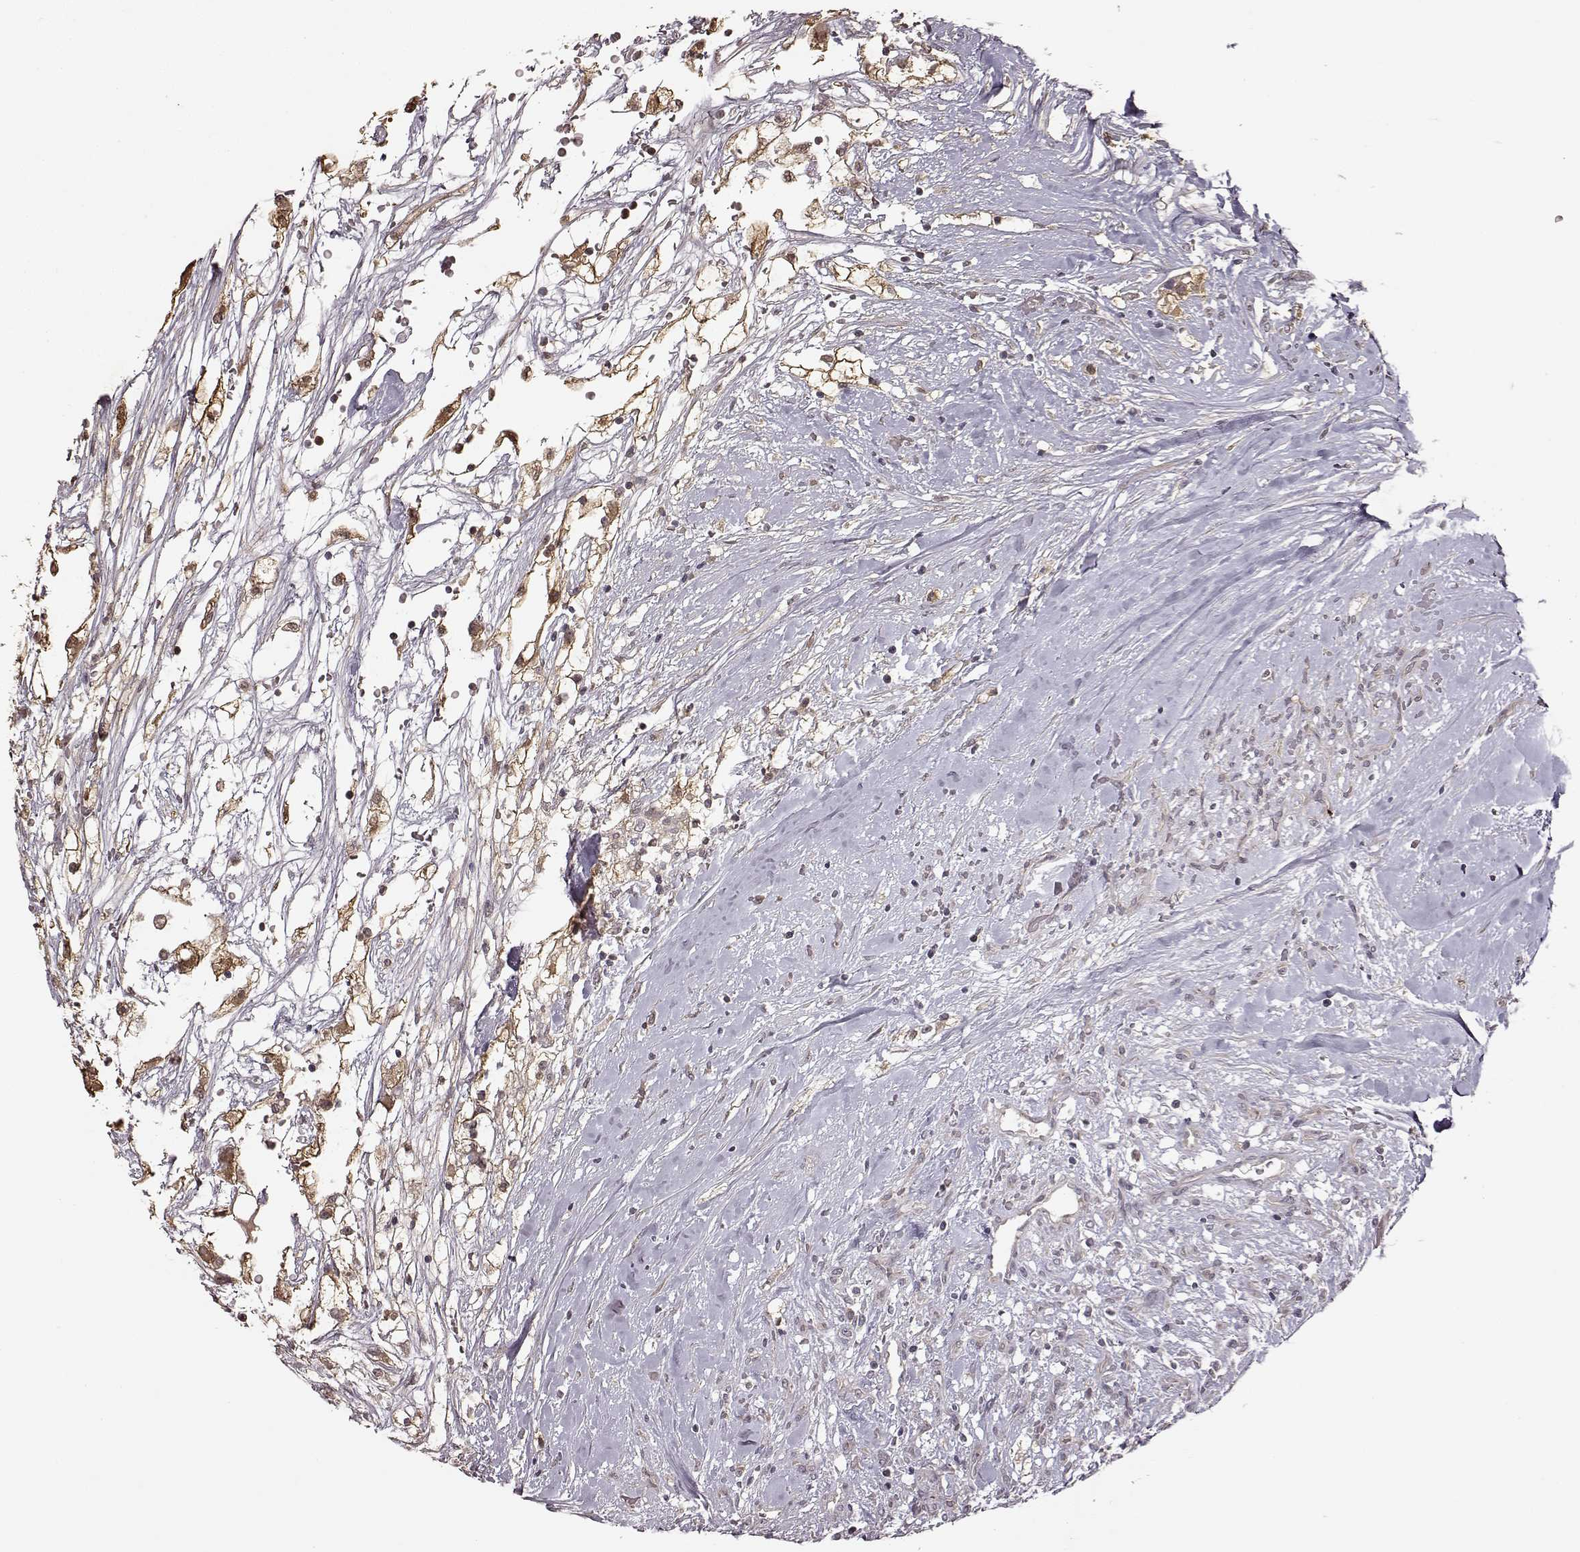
{"staining": {"intensity": "moderate", "quantity": ">75%", "location": "cytoplasmic/membranous"}, "tissue": "renal cancer", "cell_type": "Tumor cells", "image_type": "cancer", "snomed": [{"axis": "morphology", "description": "Adenocarcinoma, NOS"}, {"axis": "topography", "description": "Kidney"}], "caption": "Protein staining of renal cancer tissue displays moderate cytoplasmic/membranous positivity in approximately >75% of tumor cells. The protein is shown in brown color, while the nuclei are stained blue.", "gene": "CRB1", "patient": {"sex": "male", "age": 59}}